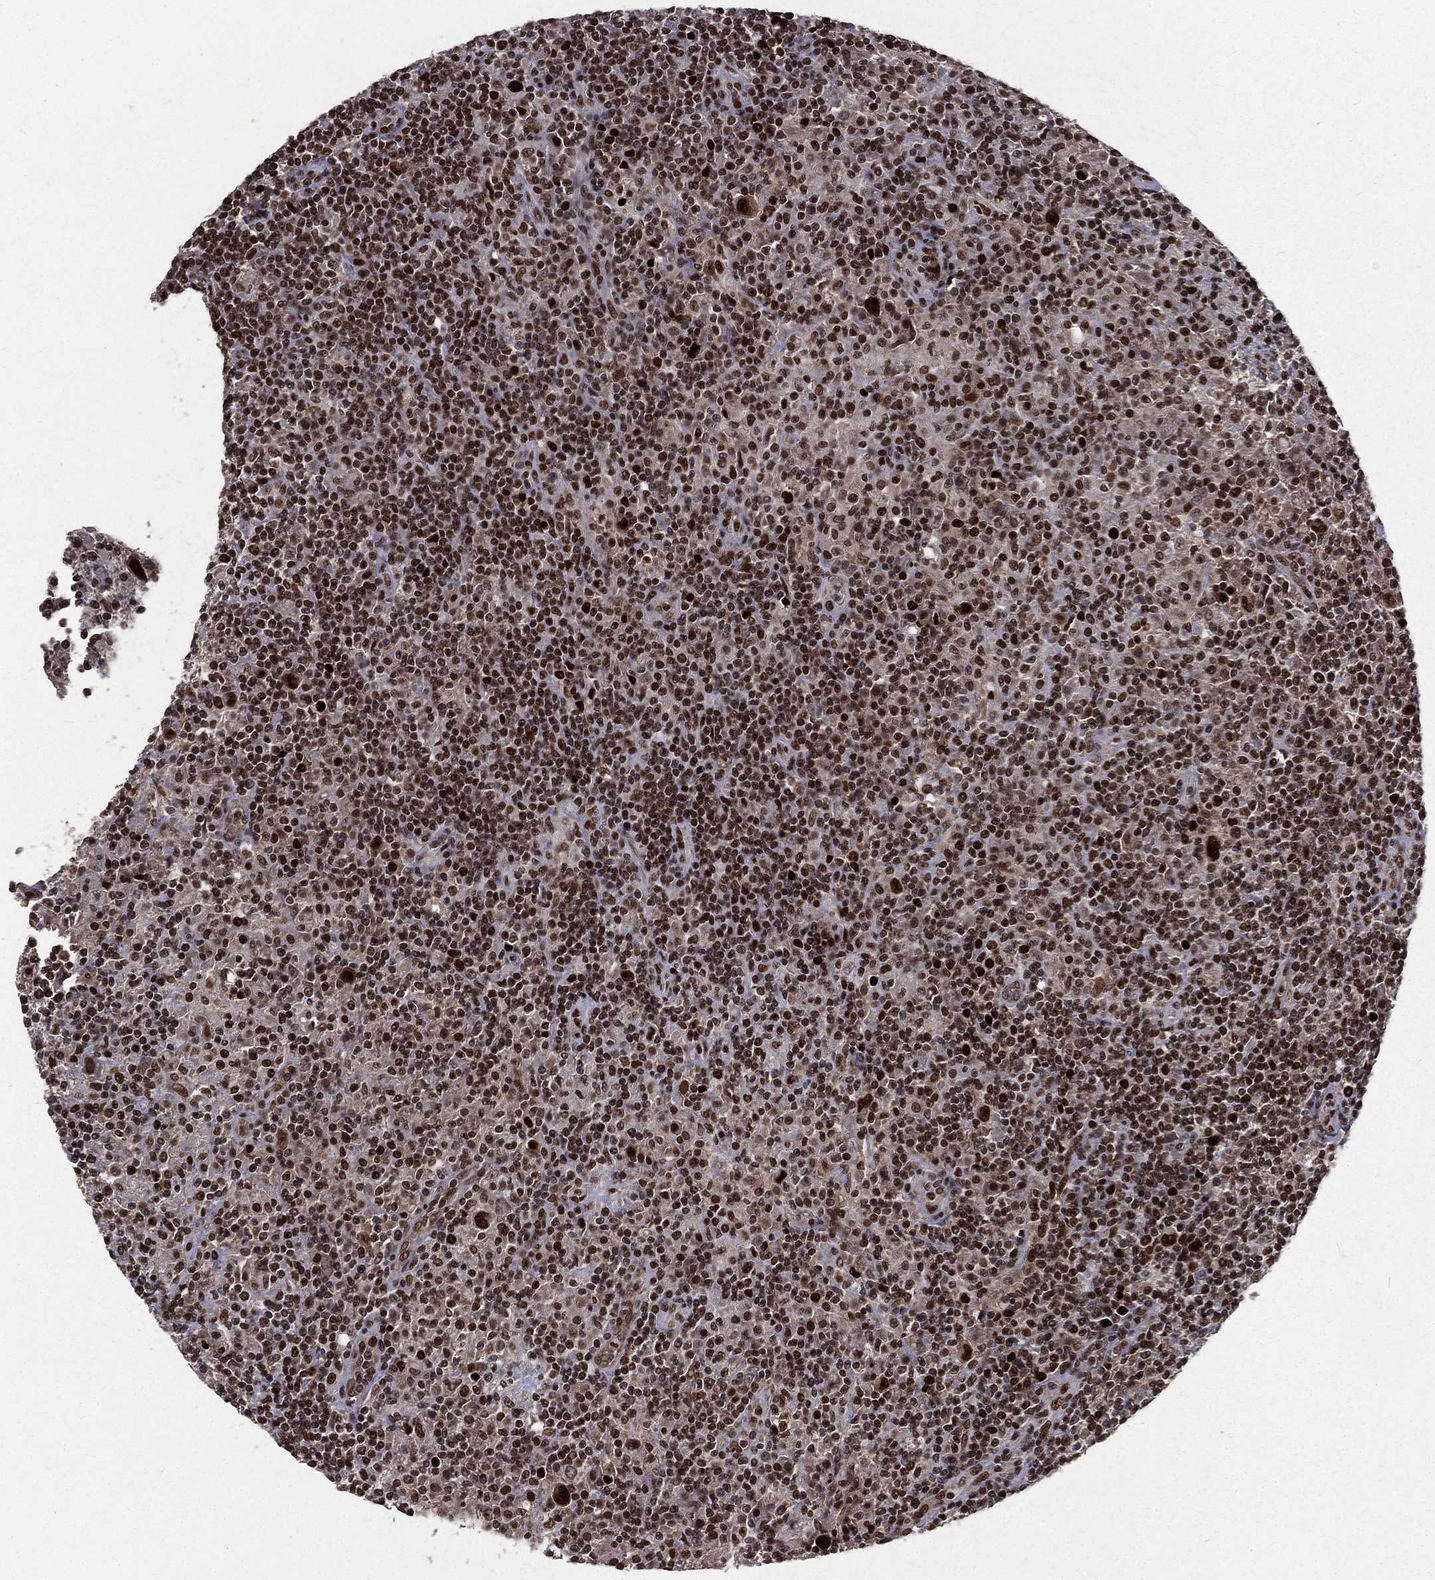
{"staining": {"intensity": "strong", "quantity": ">75%", "location": "nuclear"}, "tissue": "lymphoma", "cell_type": "Tumor cells", "image_type": "cancer", "snomed": [{"axis": "morphology", "description": "Hodgkin's disease, NOS"}, {"axis": "topography", "description": "Lymph node"}], "caption": "A high amount of strong nuclear positivity is seen in approximately >75% of tumor cells in Hodgkin's disease tissue.", "gene": "POLB", "patient": {"sex": "male", "age": 70}}